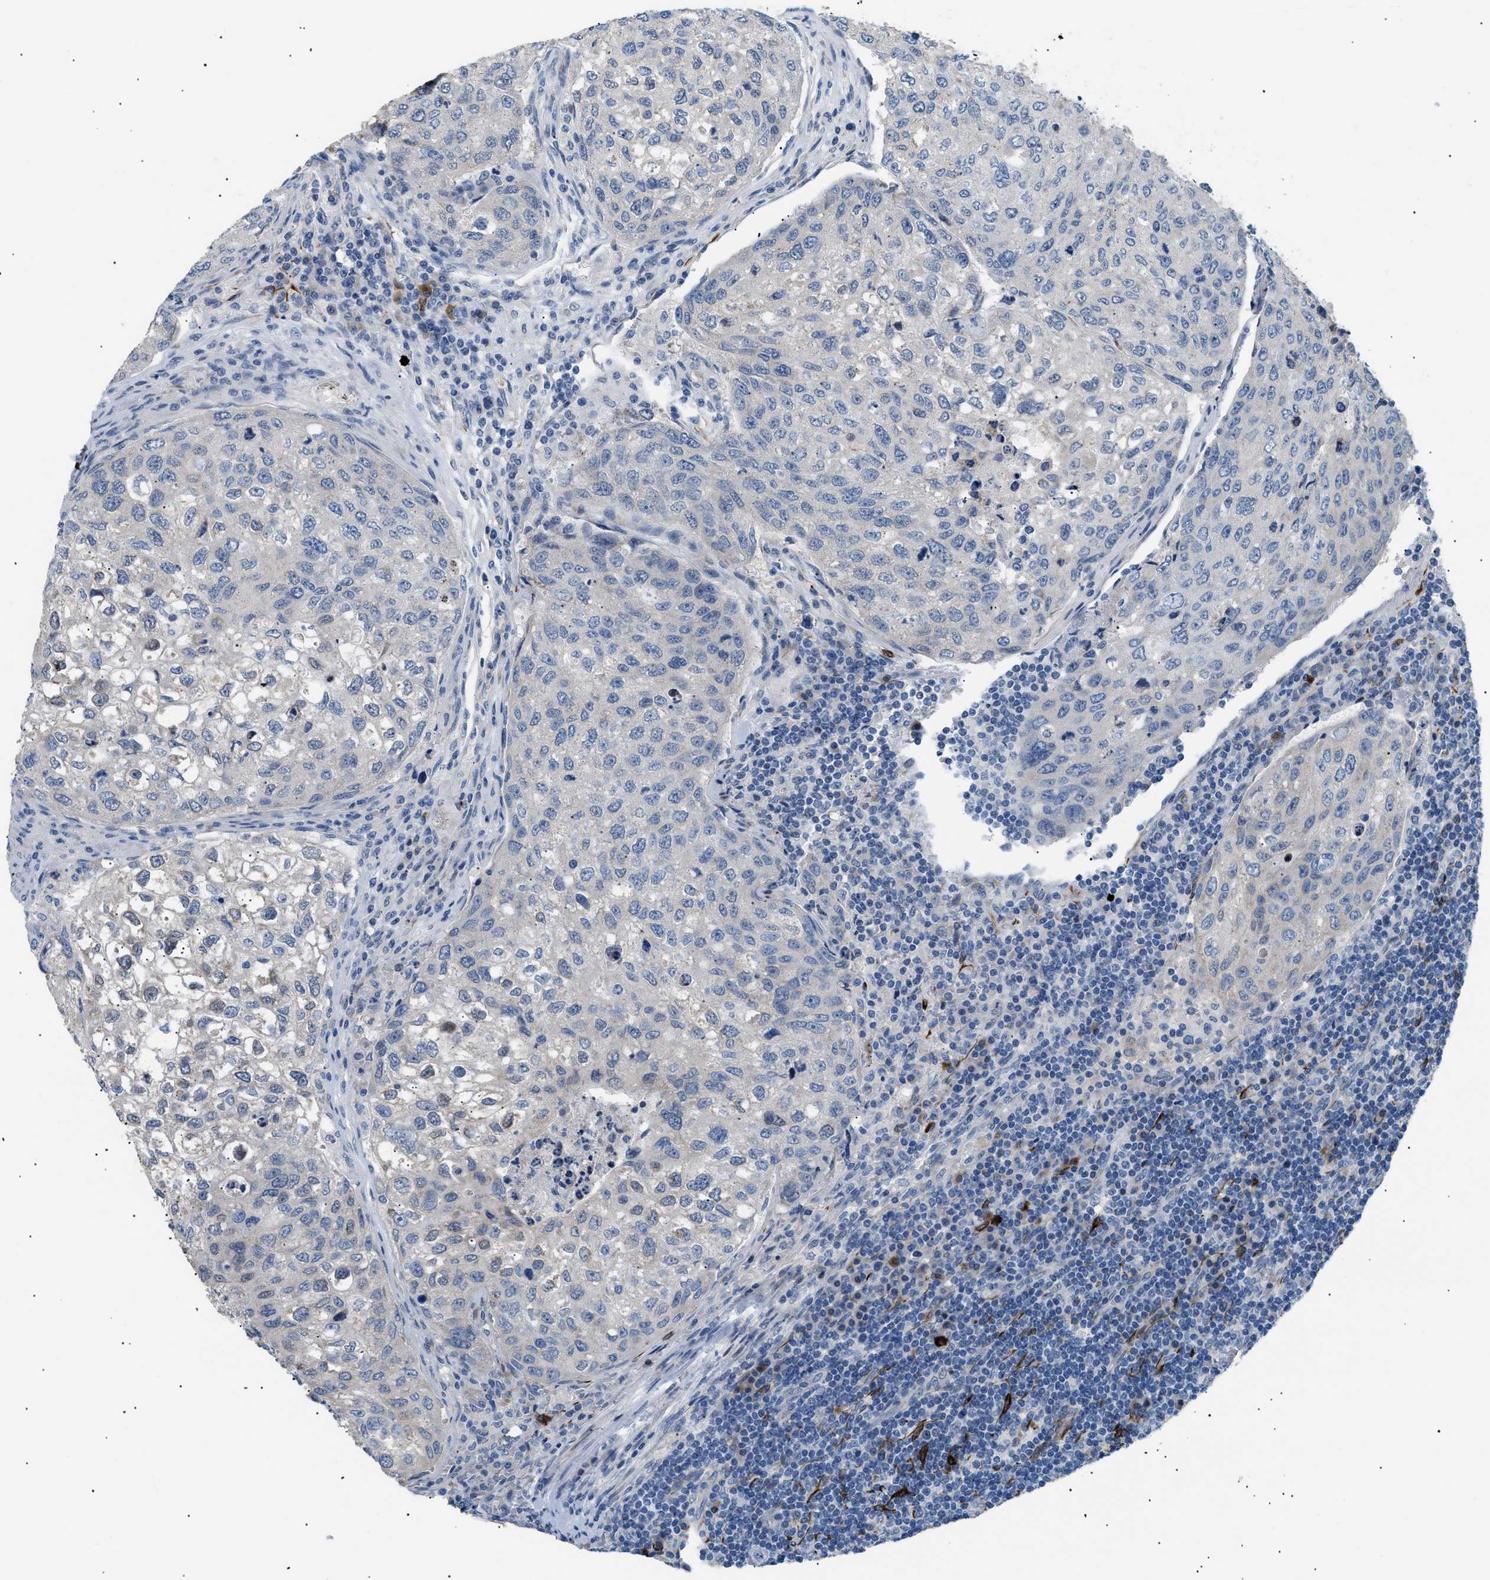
{"staining": {"intensity": "negative", "quantity": "none", "location": "none"}, "tissue": "urothelial cancer", "cell_type": "Tumor cells", "image_type": "cancer", "snomed": [{"axis": "morphology", "description": "Urothelial carcinoma, High grade"}, {"axis": "topography", "description": "Lymph node"}, {"axis": "topography", "description": "Urinary bladder"}], "caption": "Immunohistochemical staining of urothelial cancer shows no significant staining in tumor cells.", "gene": "ICA1", "patient": {"sex": "male", "age": 51}}